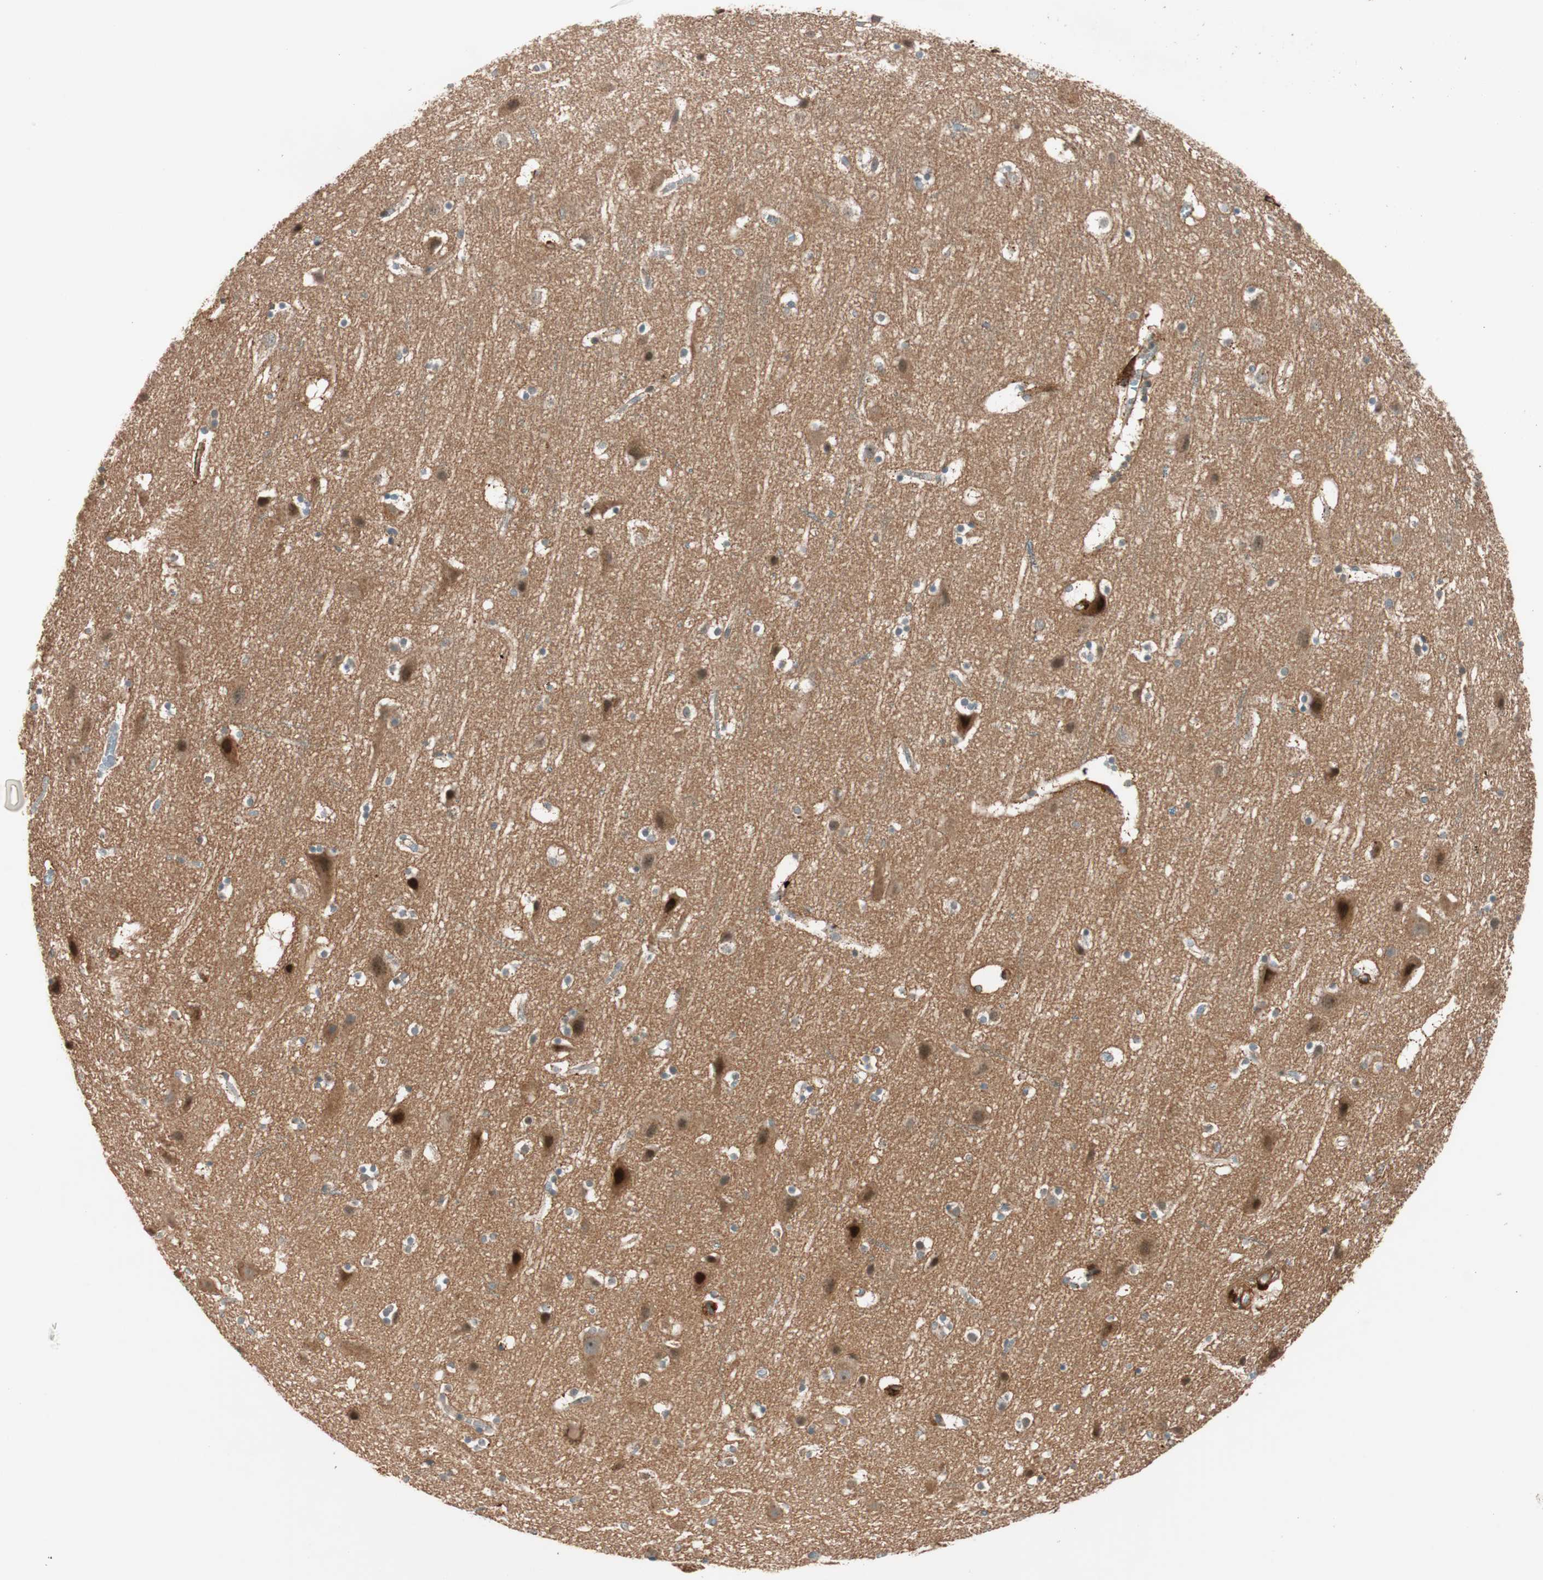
{"staining": {"intensity": "weak", "quantity": ">75%", "location": "cytoplasmic/membranous"}, "tissue": "cerebral cortex", "cell_type": "Endothelial cells", "image_type": "normal", "snomed": [{"axis": "morphology", "description": "Normal tissue, NOS"}, {"axis": "topography", "description": "Cerebral cortex"}], "caption": "High-magnification brightfield microscopy of unremarkable cerebral cortex stained with DAB (brown) and counterstained with hematoxylin (blue). endothelial cells exhibit weak cytoplasmic/membranous staining is identified in about>75% of cells.", "gene": "EPHA6", "patient": {"sex": "male", "age": 45}}